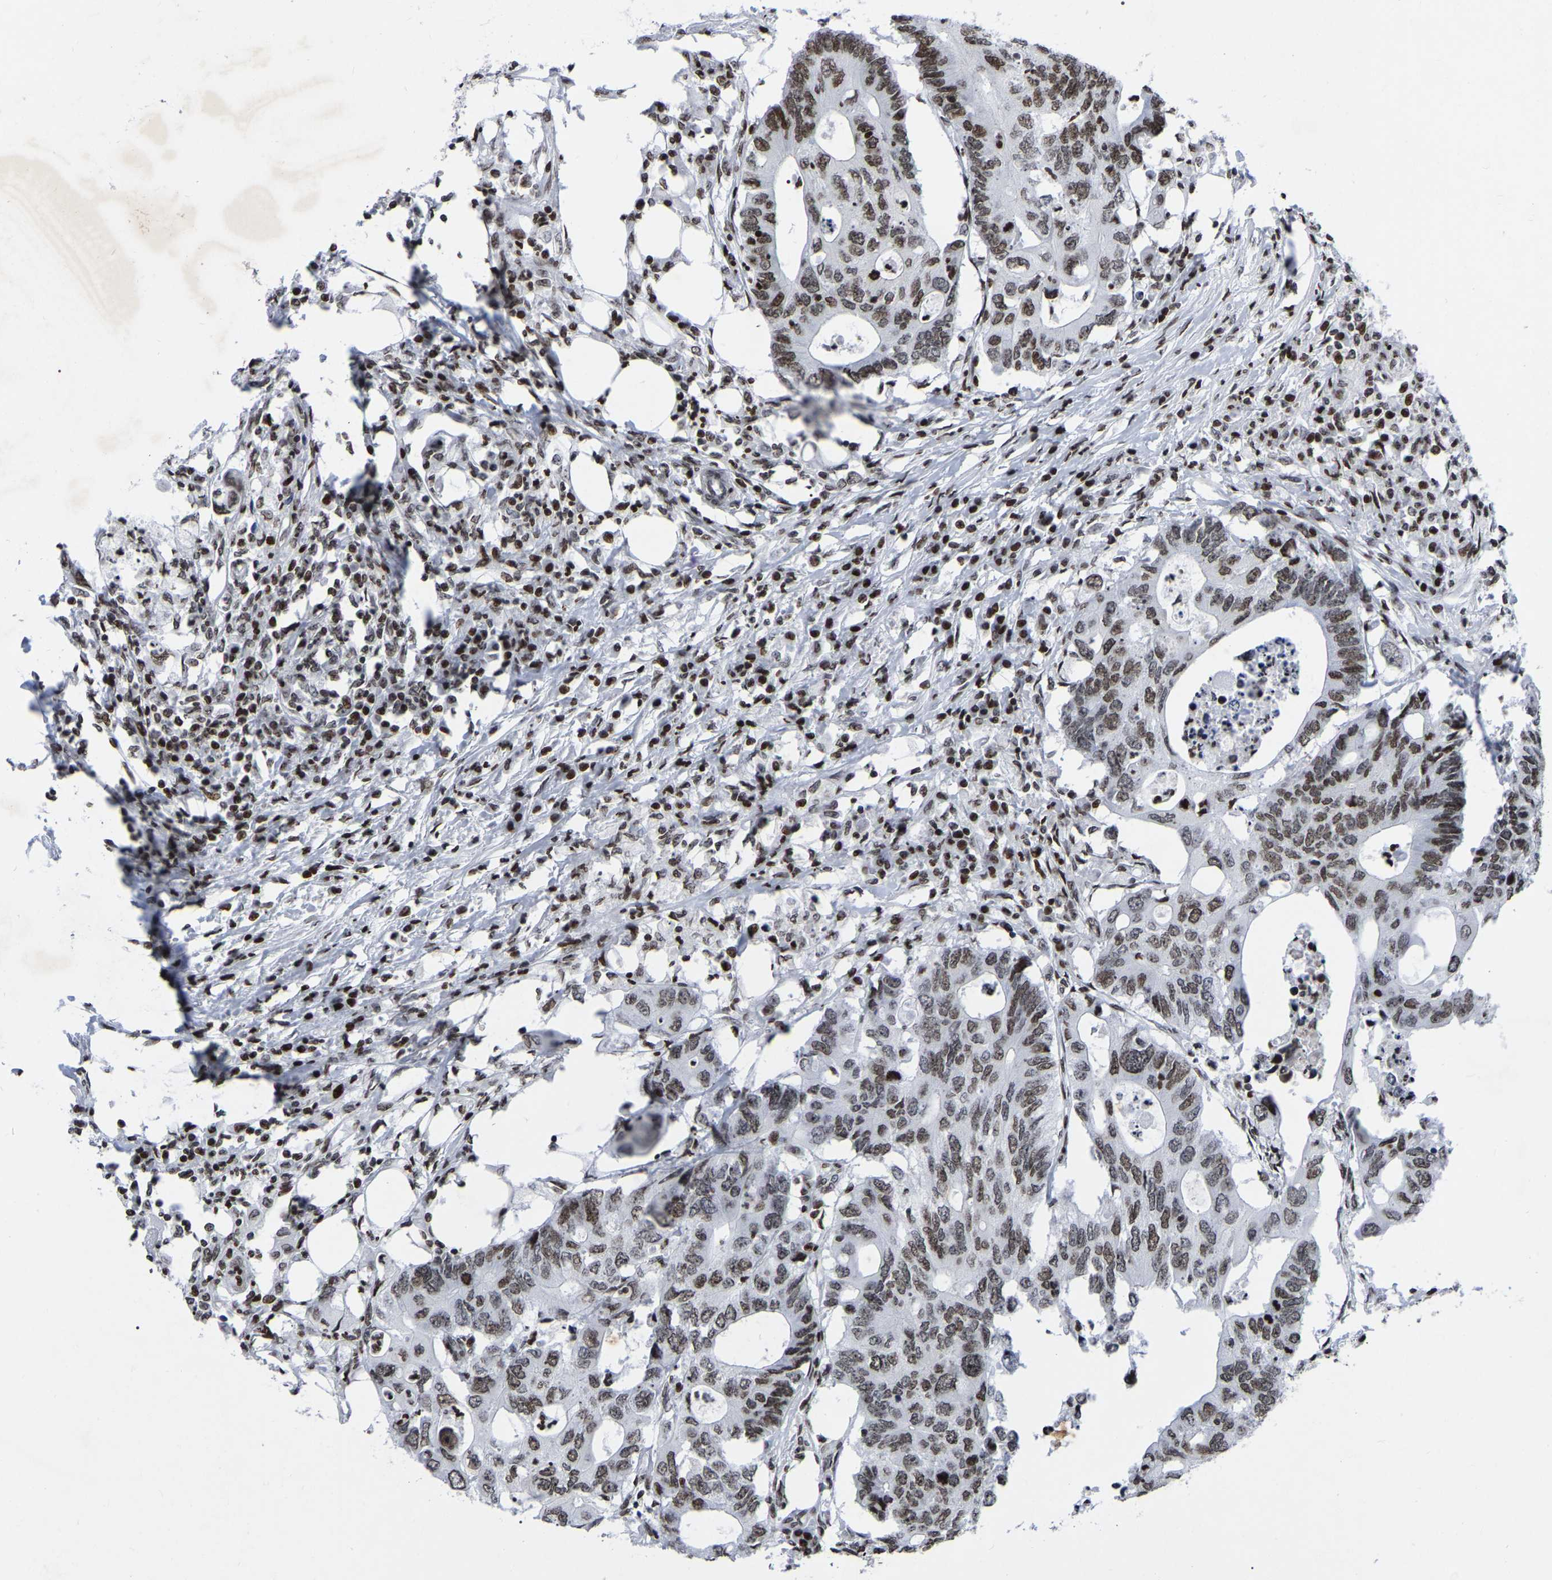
{"staining": {"intensity": "moderate", "quantity": ">75%", "location": "nuclear"}, "tissue": "colorectal cancer", "cell_type": "Tumor cells", "image_type": "cancer", "snomed": [{"axis": "morphology", "description": "Adenocarcinoma, NOS"}, {"axis": "topography", "description": "Colon"}], "caption": "The micrograph shows a brown stain indicating the presence of a protein in the nuclear of tumor cells in colorectal adenocarcinoma.", "gene": "PRCC", "patient": {"sex": "male", "age": 71}}